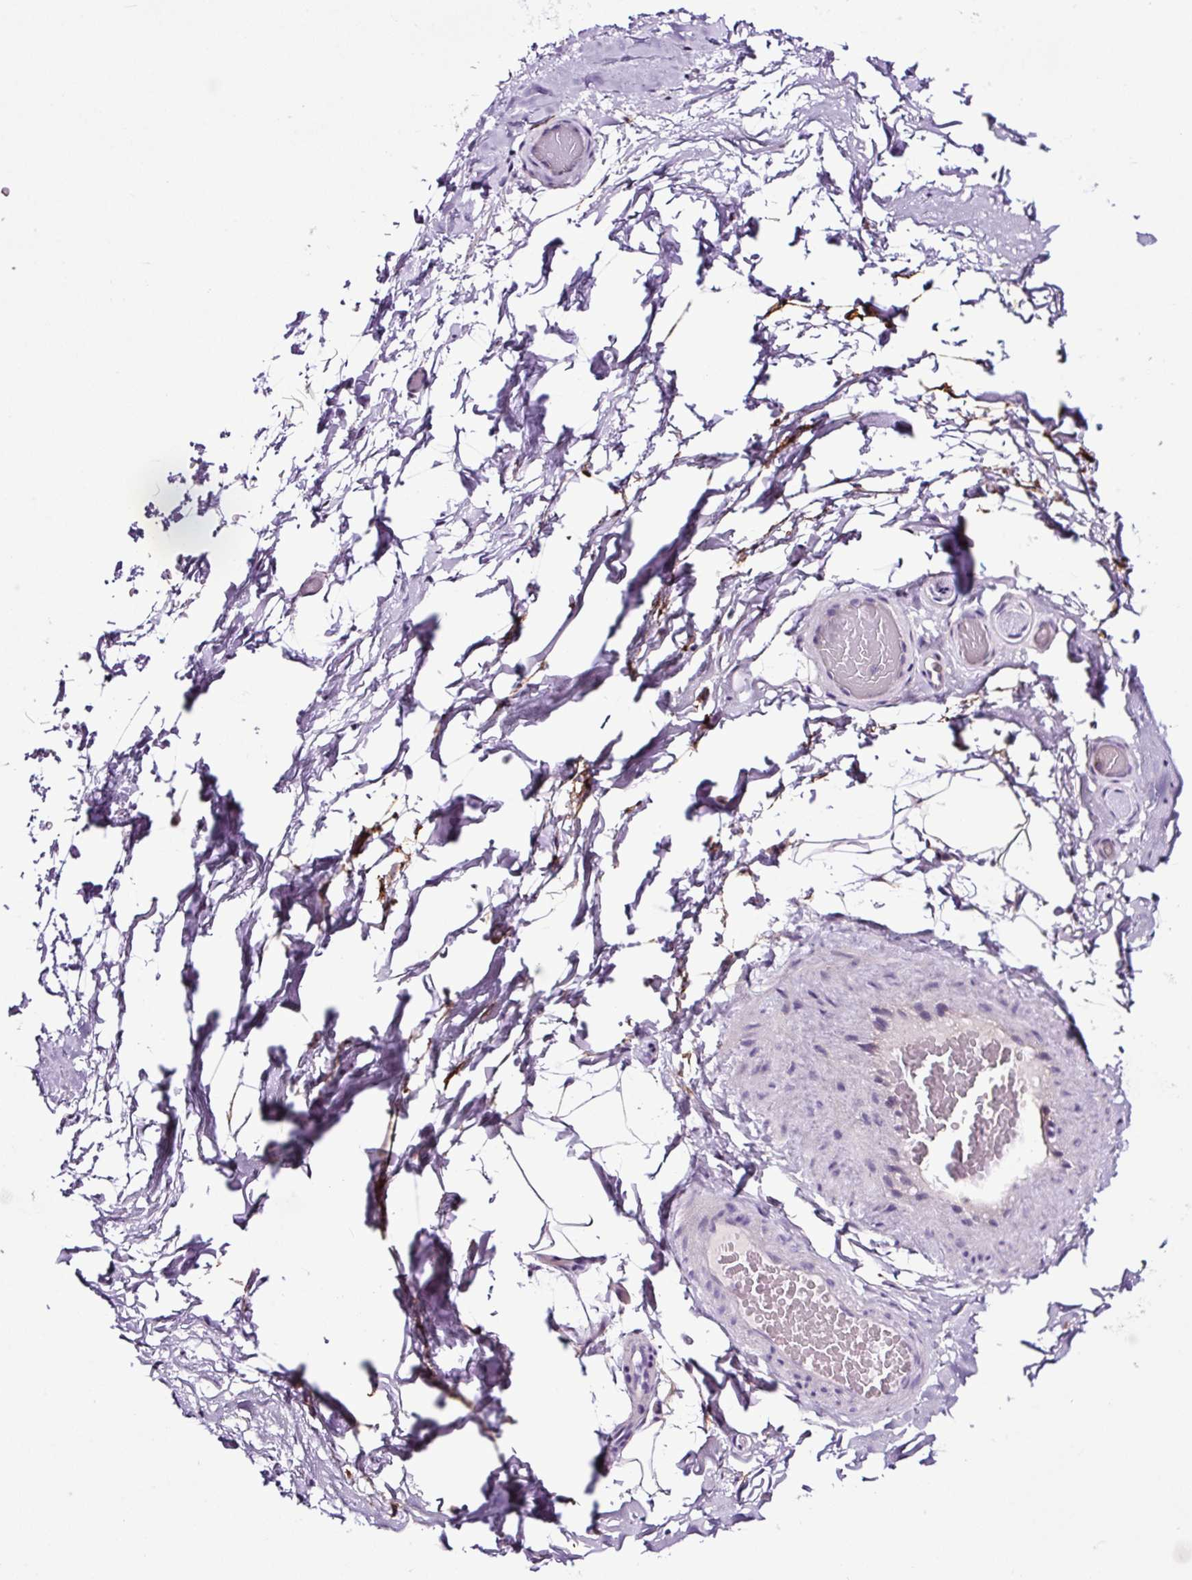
{"staining": {"intensity": "negative", "quantity": "none", "location": "none"}, "tissue": "adipose tissue", "cell_type": "Adipocytes", "image_type": "normal", "snomed": [{"axis": "morphology", "description": "Normal tissue, NOS"}, {"axis": "topography", "description": "Vascular tissue"}, {"axis": "topography", "description": "Peripheral nerve tissue"}], "caption": "IHC micrograph of unremarkable adipose tissue stained for a protein (brown), which displays no positivity in adipocytes.", "gene": "TAFA3", "patient": {"sex": "male", "age": 41}}